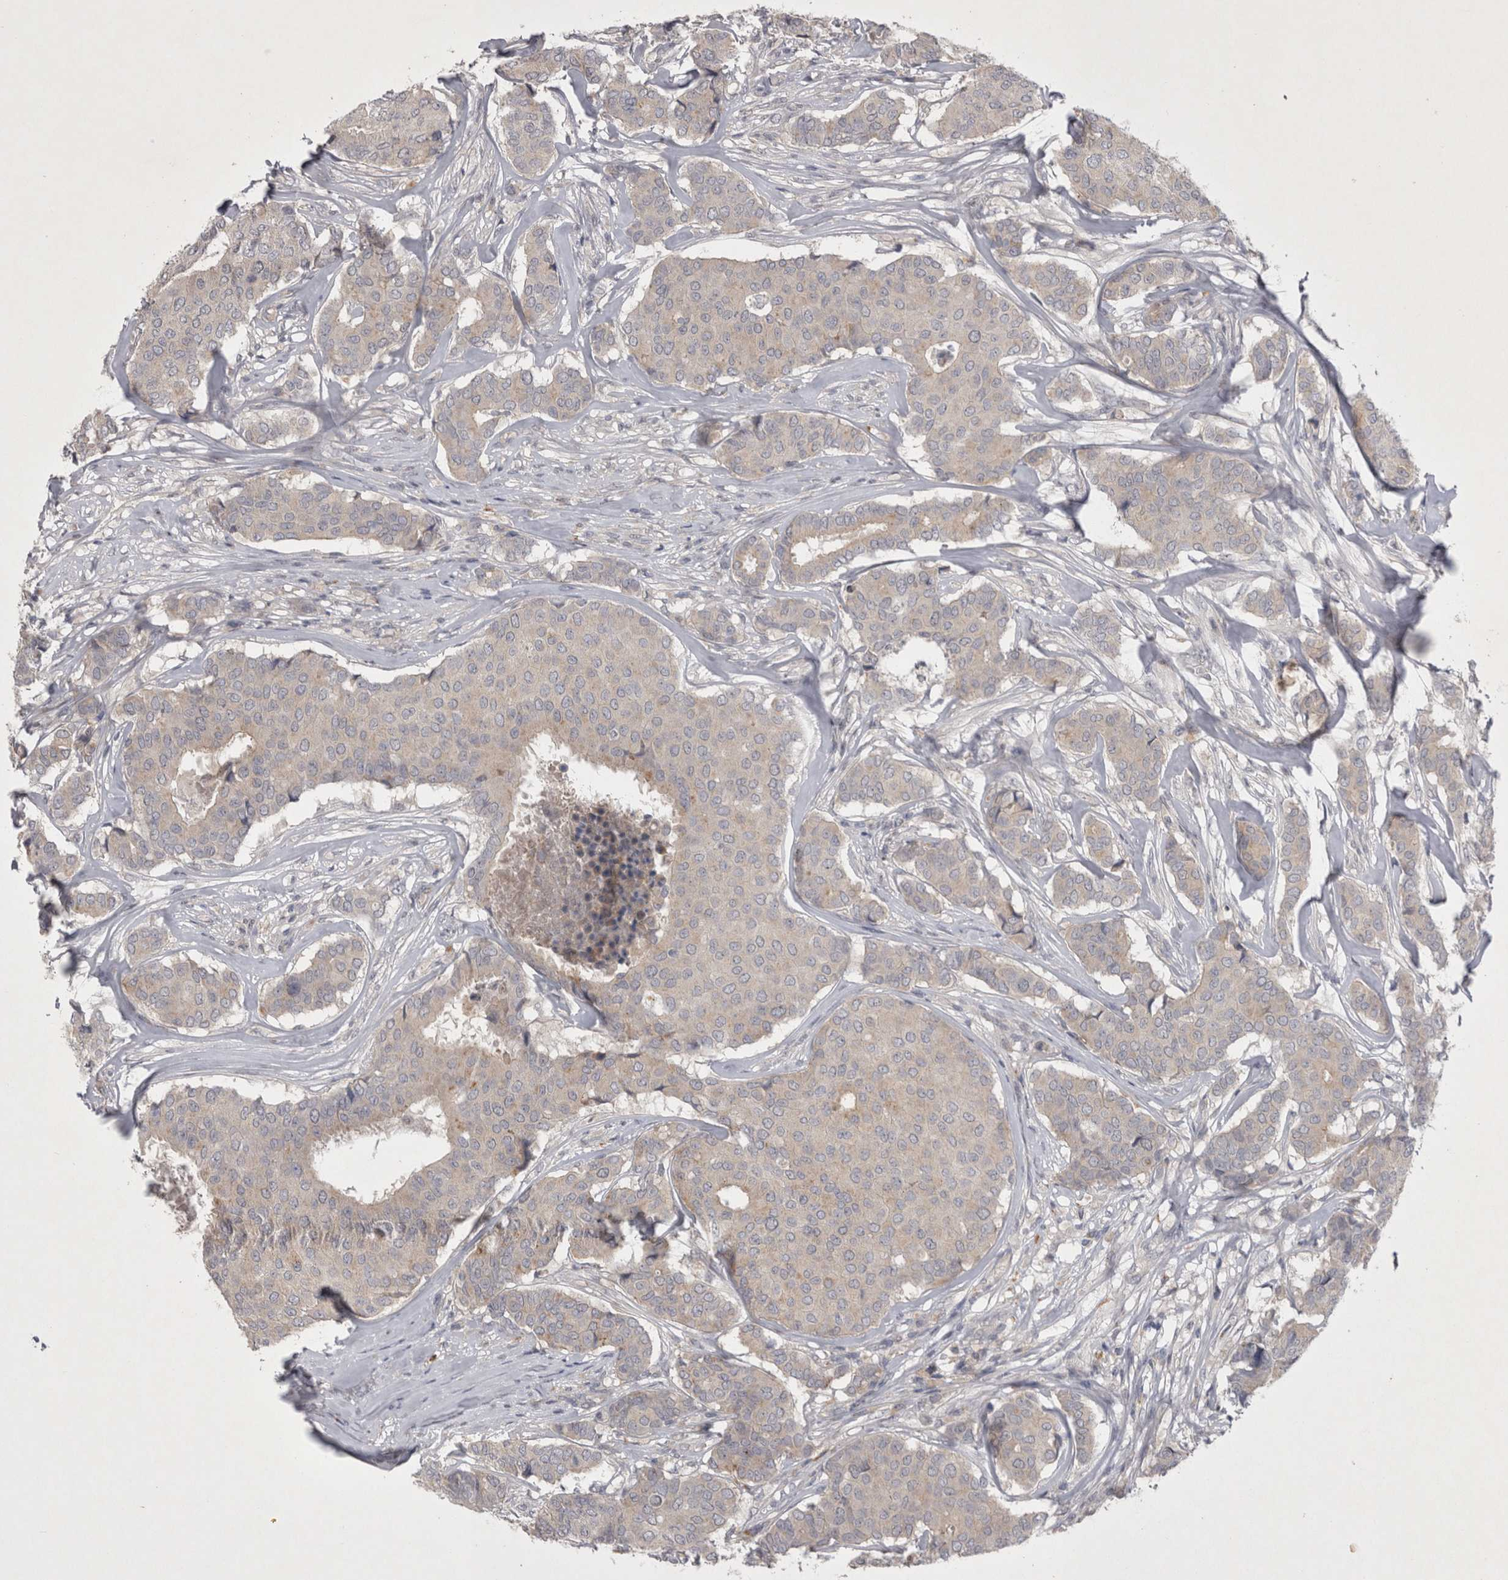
{"staining": {"intensity": "negative", "quantity": "none", "location": "none"}, "tissue": "breast cancer", "cell_type": "Tumor cells", "image_type": "cancer", "snomed": [{"axis": "morphology", "description": "Duct carcinoma"}, {"axis": "topography", "description": "Breast"}], "caption": "Immunohistochemistry (IHC) micrograph of human breast cancer (intraductal carcinoma) stained for a protein (brown), which displays no staining in tumor cells. The staining is performed using DAB brown chromogen with nuclei counter-stained in using hematoxylin.", "gene": "CTBS", "patient": {"sex": "female", "age": 75}}